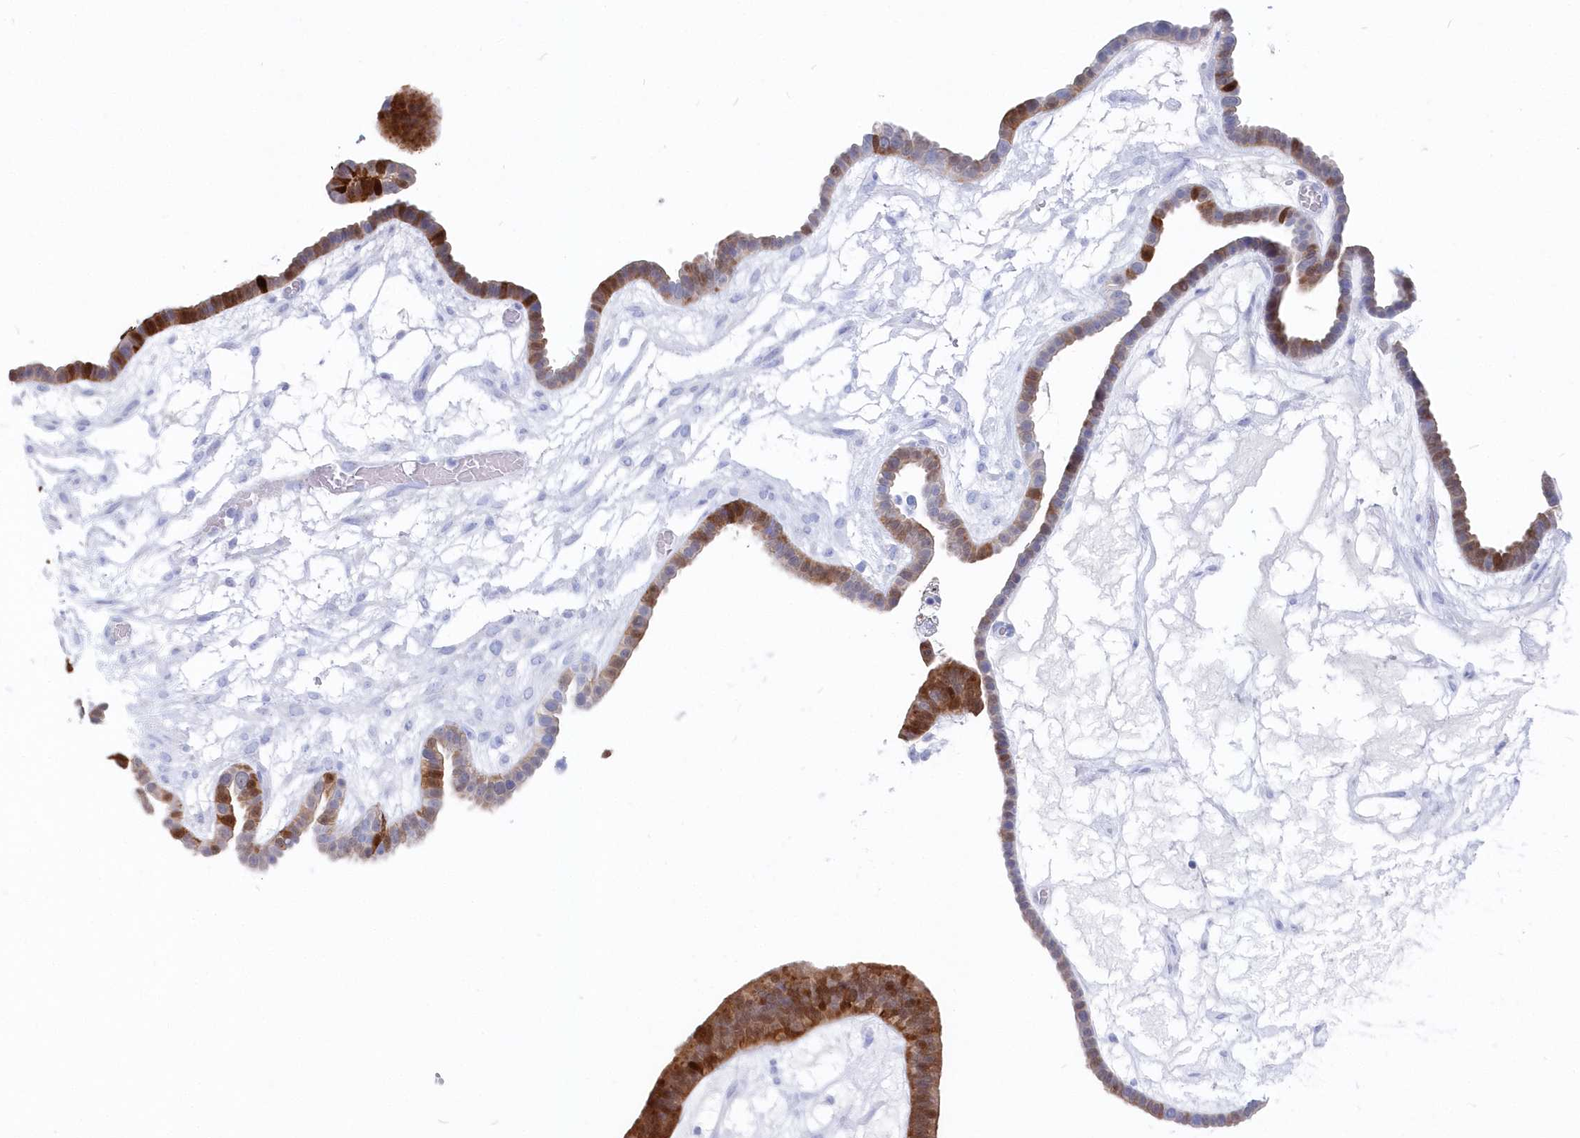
{"staining": {"intensity": "strong", "quantity": ">75%", "location": "cytoplasmic/membranous"}, "tissue": "ovarian cancer", "cell_type": "Tumor cells", "image_type": "cancer", "snomed": [{"axis": "morphology", "description": "Cystadenocarcinoma, serous, NOS"}, {"axis": "topography", "description": "Ovary"}], "caption": "IHC (DAB) staining of ovarian serous cystadenocarcinoma displays strong cytoplasmic/membranous protein positivity in approximately >75% of tumor cells.", "gene": "CSNK1G2", "patient": {"sex": "female", "age": 56}}